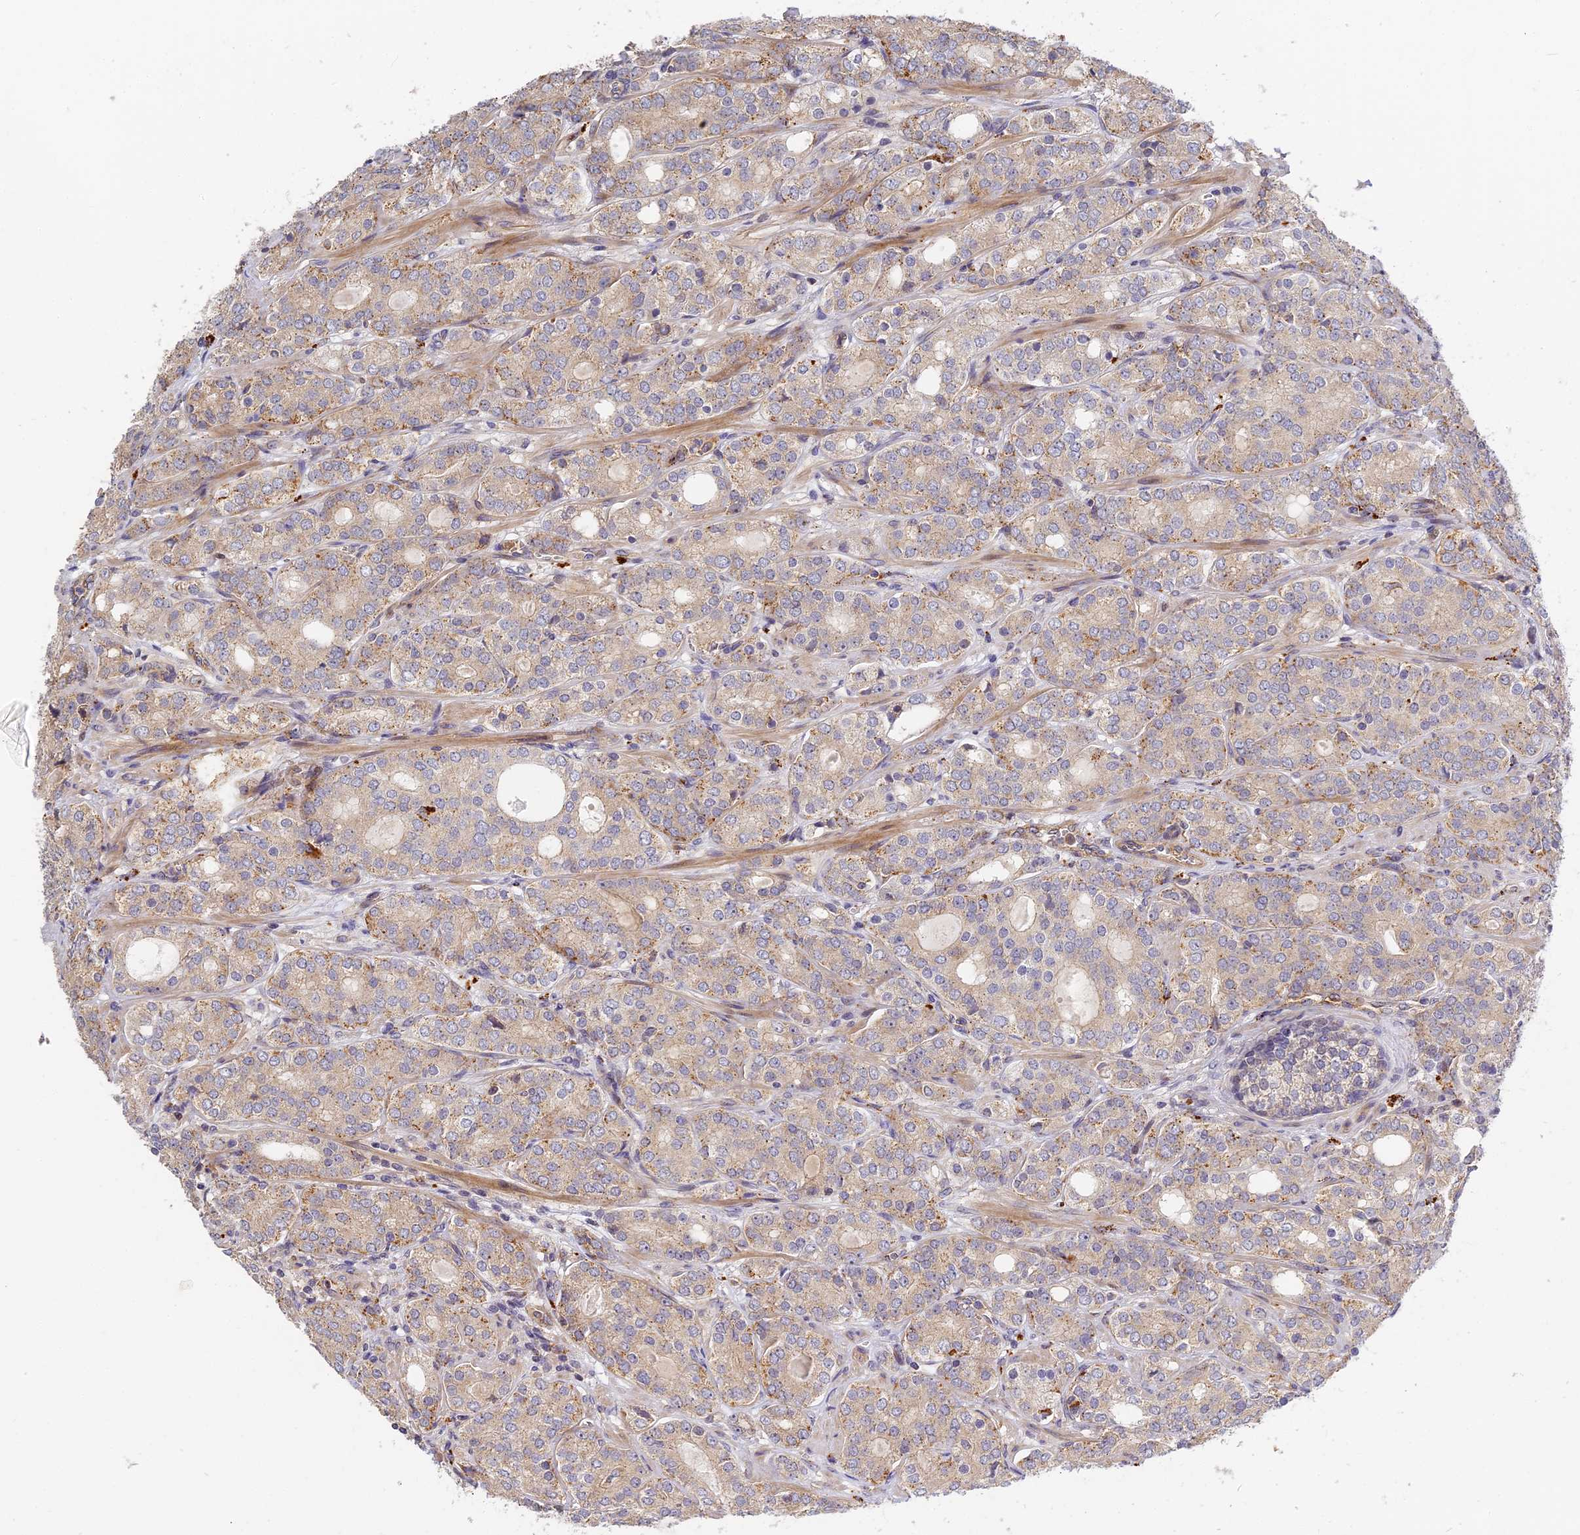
{"staining": {"intensity": "moderate", "quantity": "25%-75%", "location": "cytoplasmic/membranous"}, "tissue": "prostate cancer", "cell_type": "Tumor cells", "image_type": "cancer", "snomed": [{"axis": "morphology", "description": "Adenocarcinoma, High grade"}, {"axis": "topography", "description": "Prostate"}], "caption": "The histopathology image reveals a brown stain indicating the presence of a protein in the cytoplasmic/membranous of tumor cells in high-grade adenocarcinoma (prostate).", "gene": "MISP3", "patient": {"sex": "male", "age": 64}}